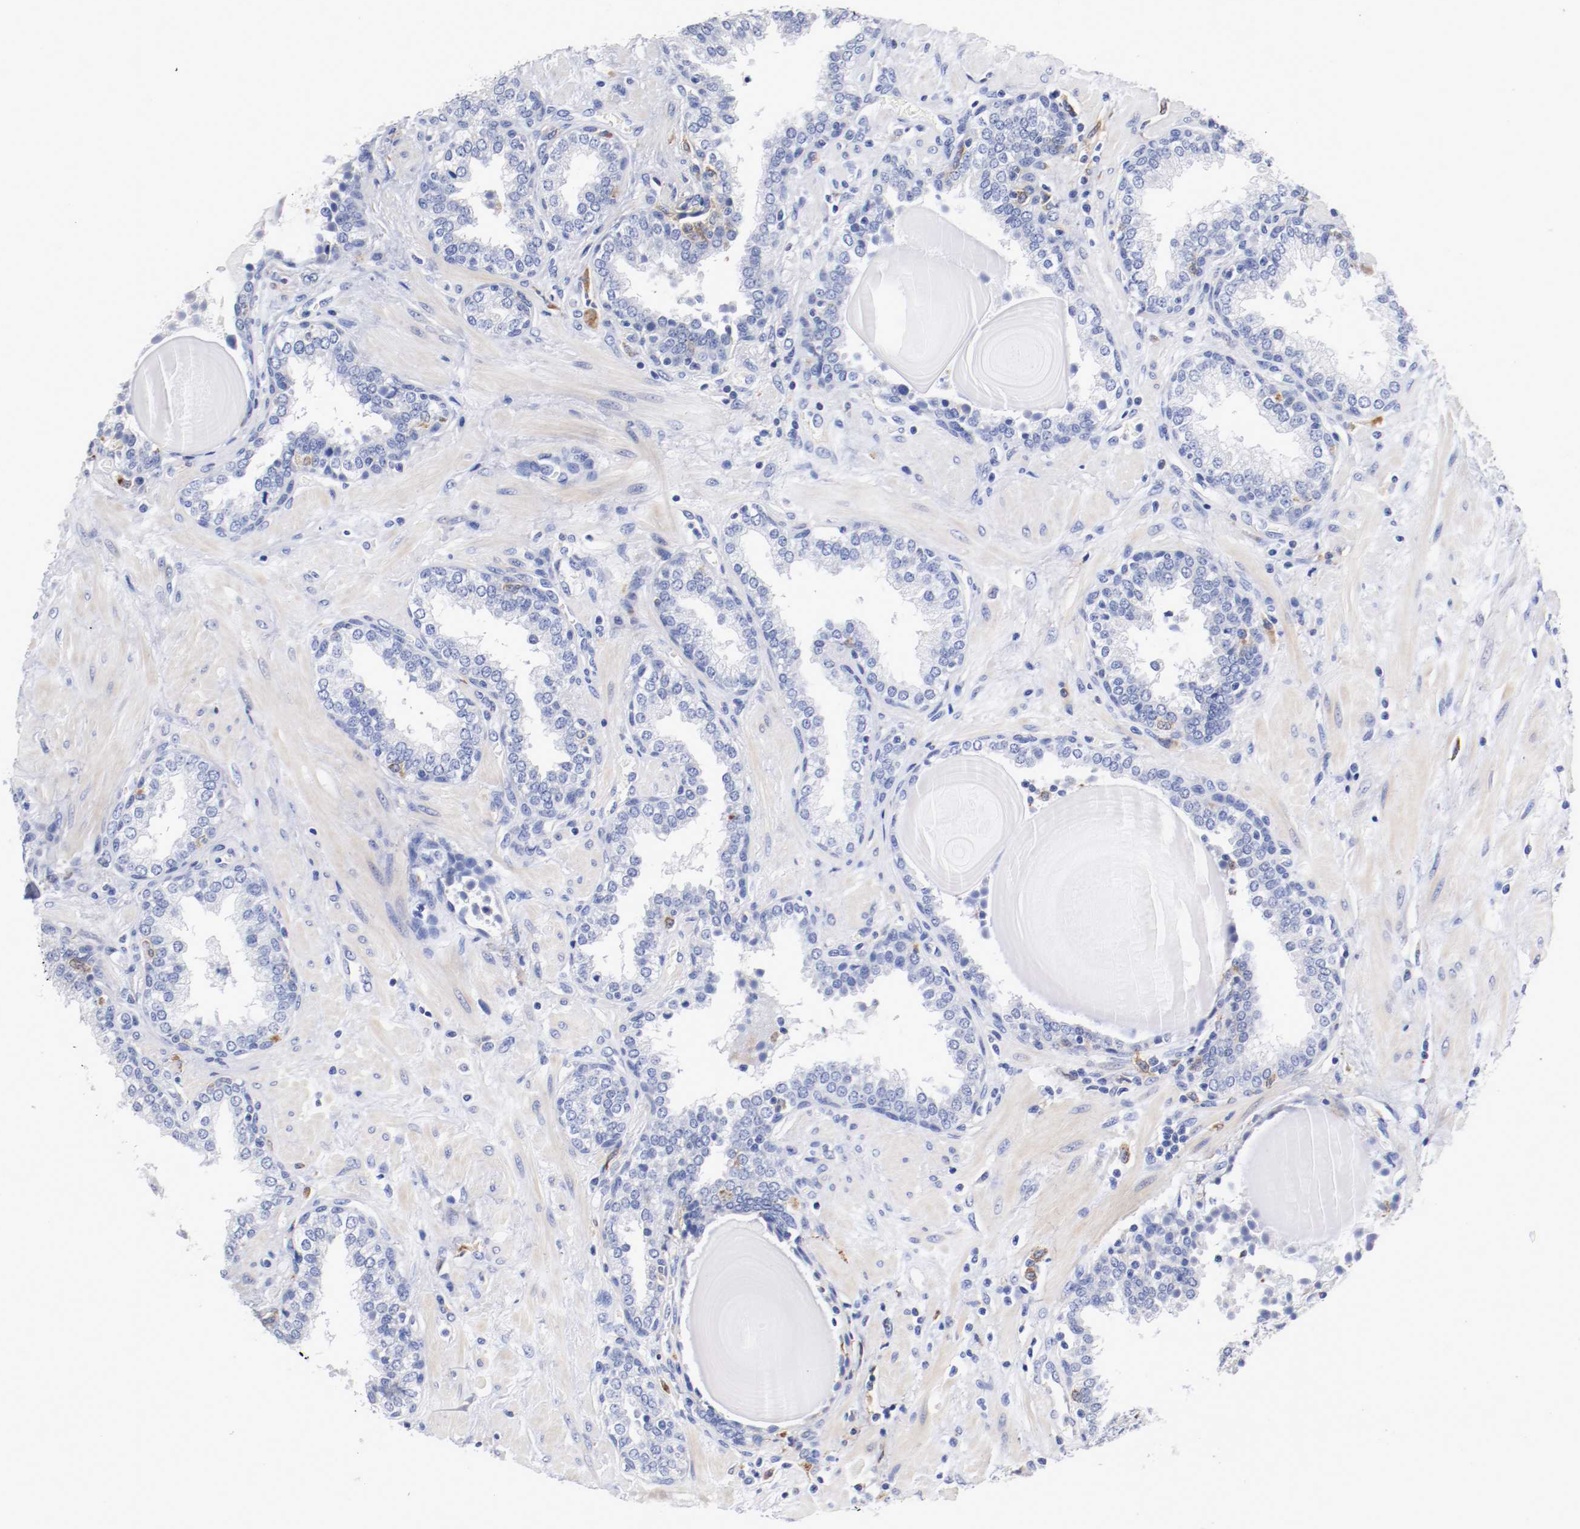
{"staining": {"intensity": "negative", "quantity": "none", "location": "none"}, "tissue": "prostate", "cell_type": "Glandular cells", "image_type": "normal", "snomed": [{"axis": "morphology", "description": "Normal tissue, NOS"}, {"axis": "topography", "description": "Prostate"}], "caption": "Immunohistochemical staining of normal human prostate reveals no significant positivity in glandular cells.", "gene": "FGFBP1", "patient": {"sex": "male", "age": 51}}